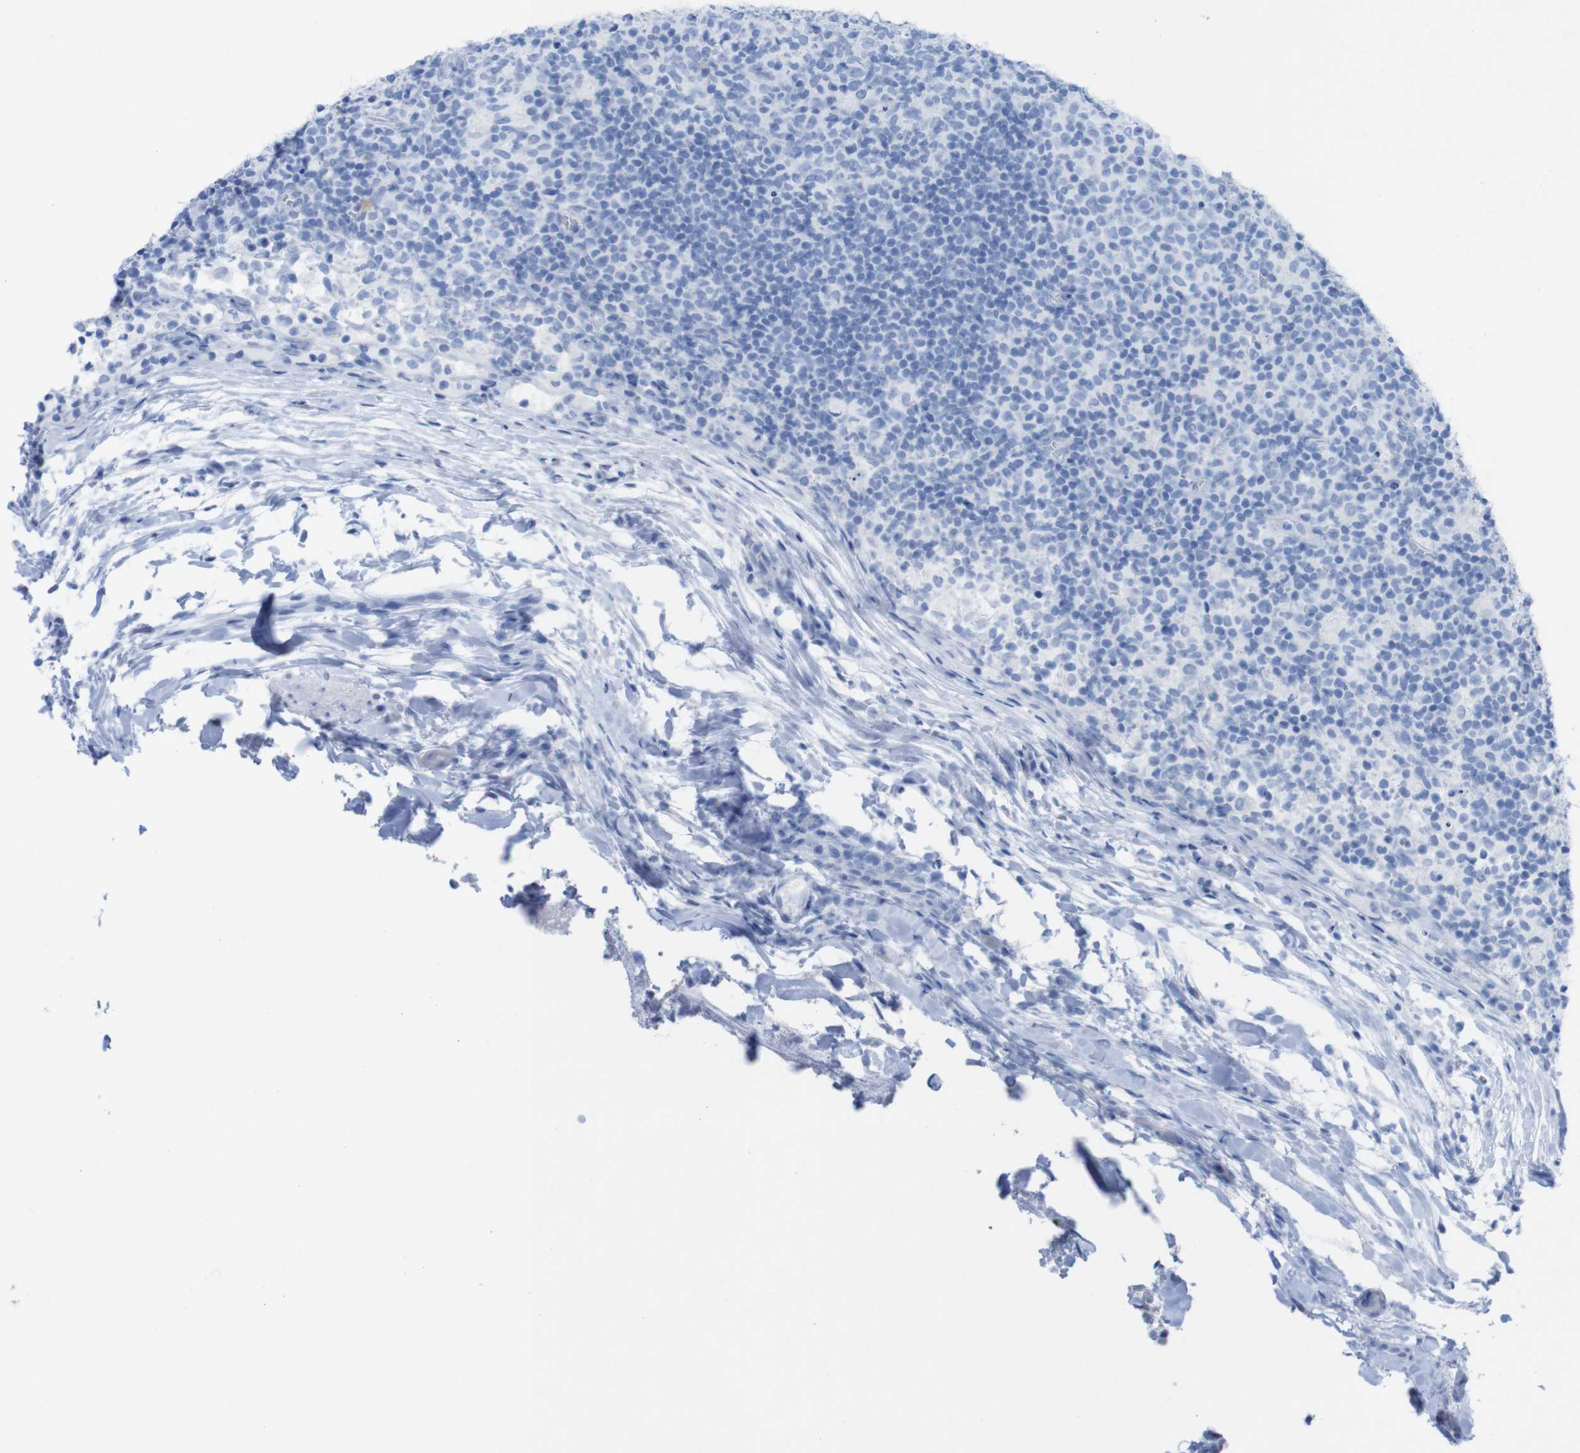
{"staining": {"intensity": "negative", "quantity": "none", "location": "none"}, "tissue": "lymph node", "cell_type": "Germinal center cells", "image_type": "normal", "snomed": [{"axis": "morphology", "description": "Normal tissue, NOS"}, {"axis": "morphology", "description": "Inflammation, NOS"}, {"axis": "topography", "description": "Lymph node"}], "caption": "IHC image of benign lymph node: lymph node stained with DAB (3,3'-diaminobenzidine) shows no significant protein staining in germinal center cells.", "gene": "MYH7", "patient": {"sex": "male", "age": 55}}